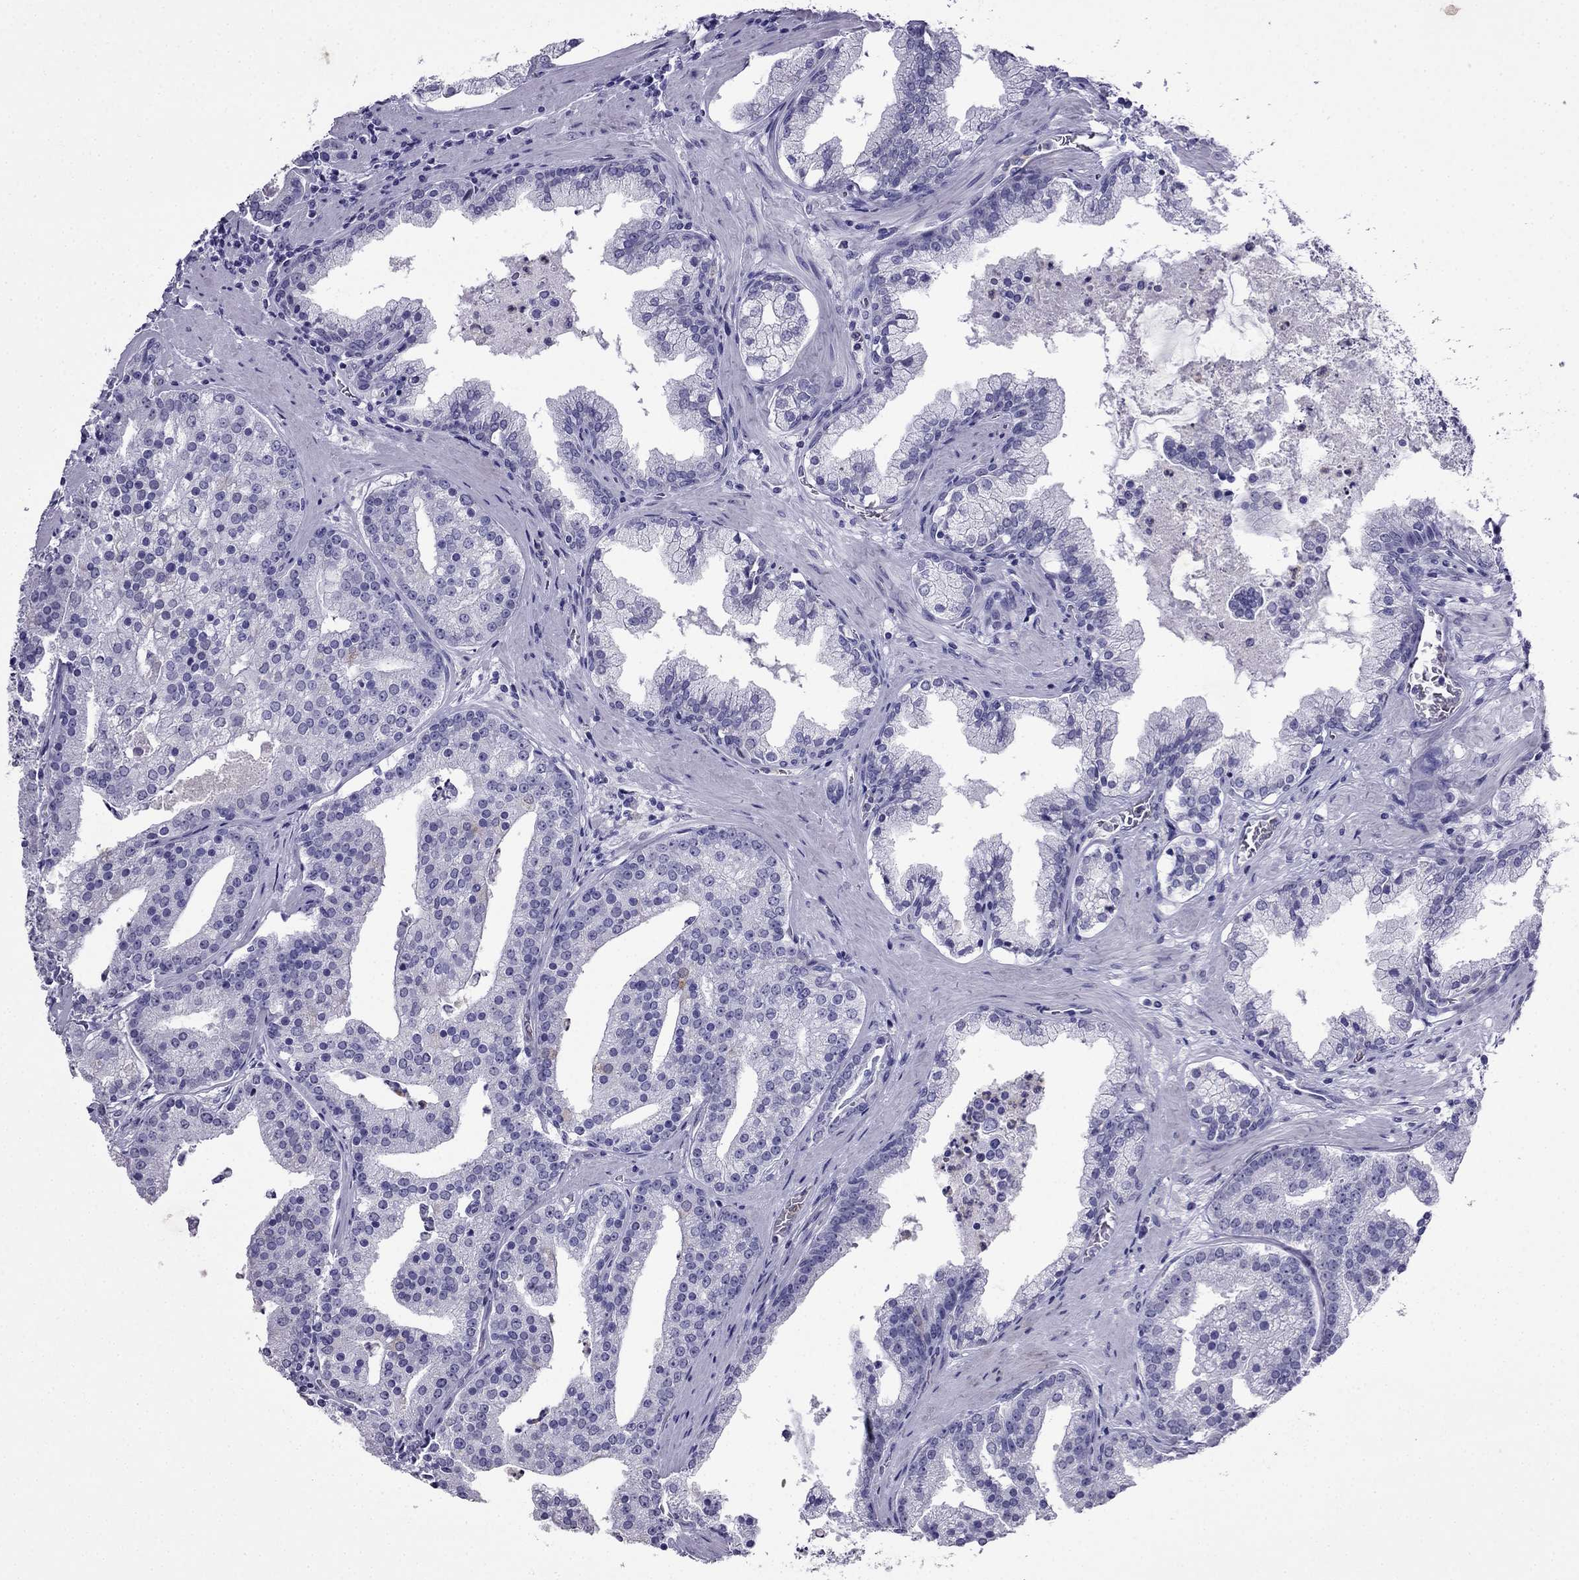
{"staining": {"intensity": "negative", "quantity": "none", "location": "none"}, "tissue": "prostate cancer", "cell_type": "Tumor cells", "image_type": "cancer", "snomed": [{"axis": "morphology", "description": "Adenocarcinoma, NOS"}, {"axis": "topography", "description": "Prostate and seminal vesicle, NOS"}, {"axis": "topography", "description": "Prostate"}], "caption": "This is an immunohistochemistry image of prostate cancer (adenocarcinoma). There is no positivity in tumor cells.", "gene": "CDHR4", "patient": {"sex": "male", "age": 44}}